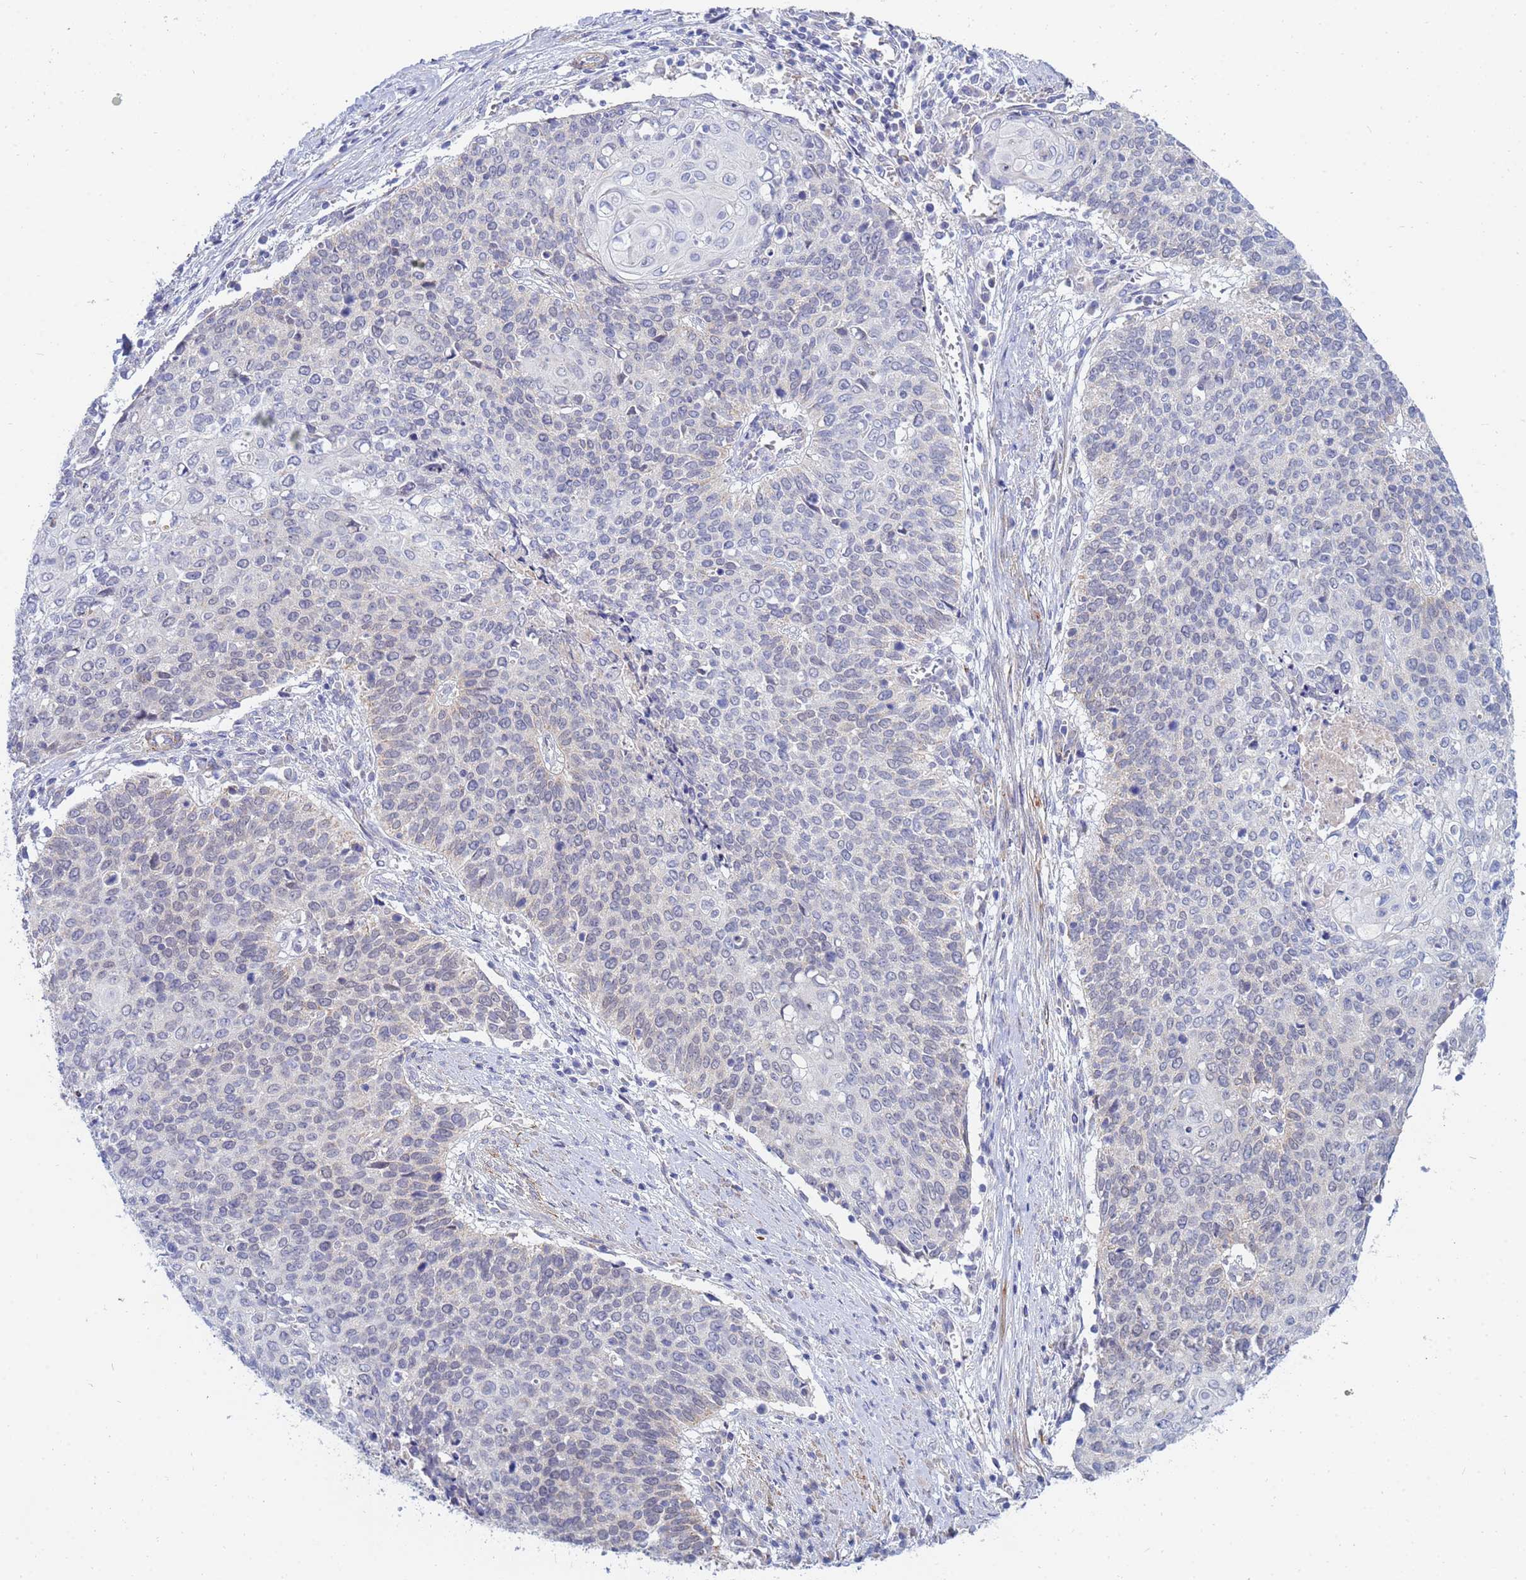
{"staining": {"intensity": "negative", "quantity": "none", "location": "none"}, "tissue": "cervical cancer", "cell_type": "Tumor cells", "image_type": "cancer", "snomed": [{"axis": "morphology", "description": "Squamous cell carcinoma, NOS"}, {"axis": "topography", "description": "Cervix"}], "caption": "An immunohistochemistry micrograph of cervical squamous cell carcinoma is shown. There is no staining in tumor cells of cervical squamous cell carcinoma.", "gene": "SDR39U1", "patient": {"sex": "female", "age": 39}}